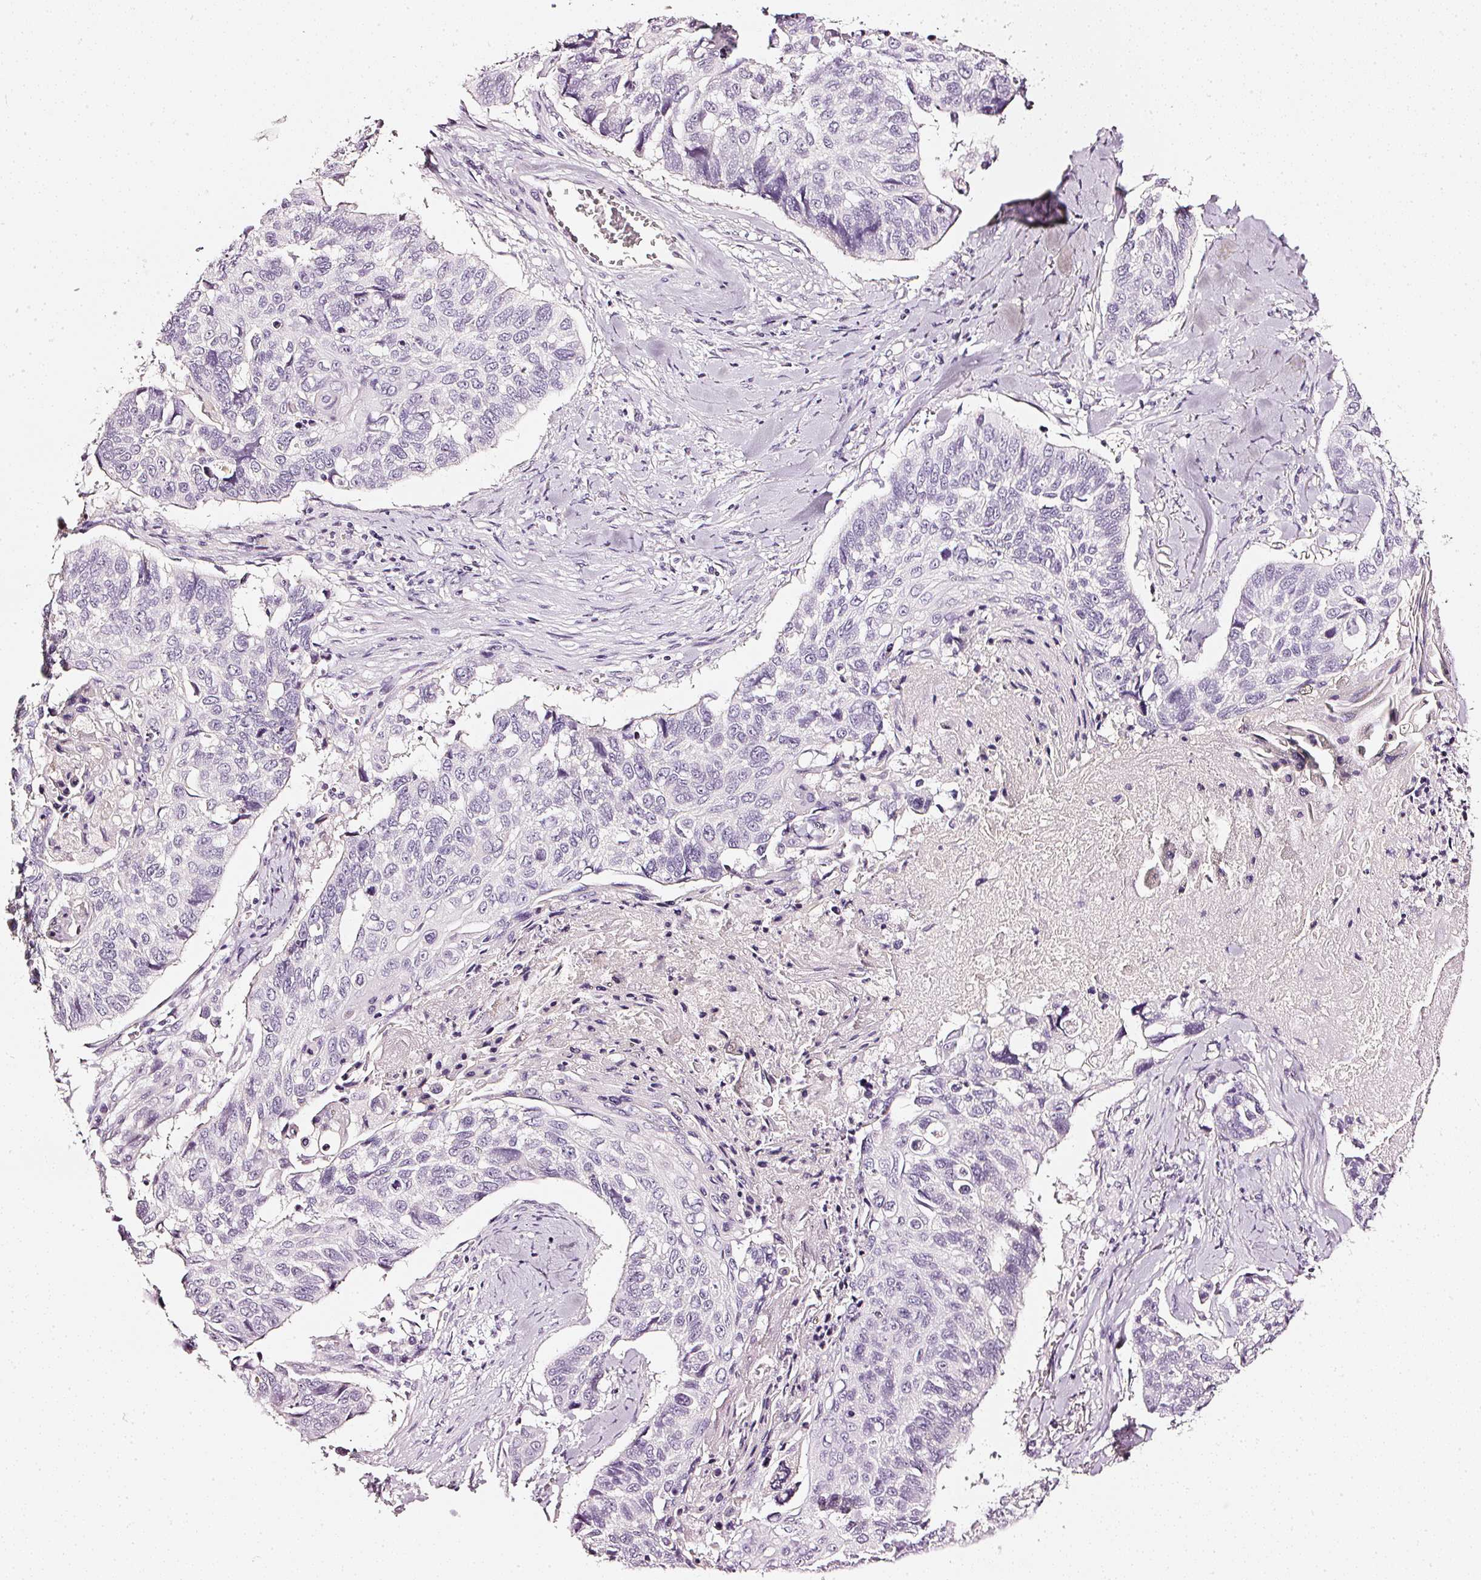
{"staining": {"intensity": "negative", "quantity": "none", "location": "none"}, "tissue": "lung cancer", "cell_type": "Tumor cells", "image_type": "cancer", "snomed": [{"axis": "morphology", "description": "Squamous cell carcinoma, NOS"}, {"axis": "topography", "description": "Lung"}], "caption": "There is no significant staining in tumor cells of lung squamous cell carcinoma. (Immunohistochemistry (ihc), brightfield microscopy, high magnification).", "gene": "CNP", "patient": {"sex": "male", "age": 62}}